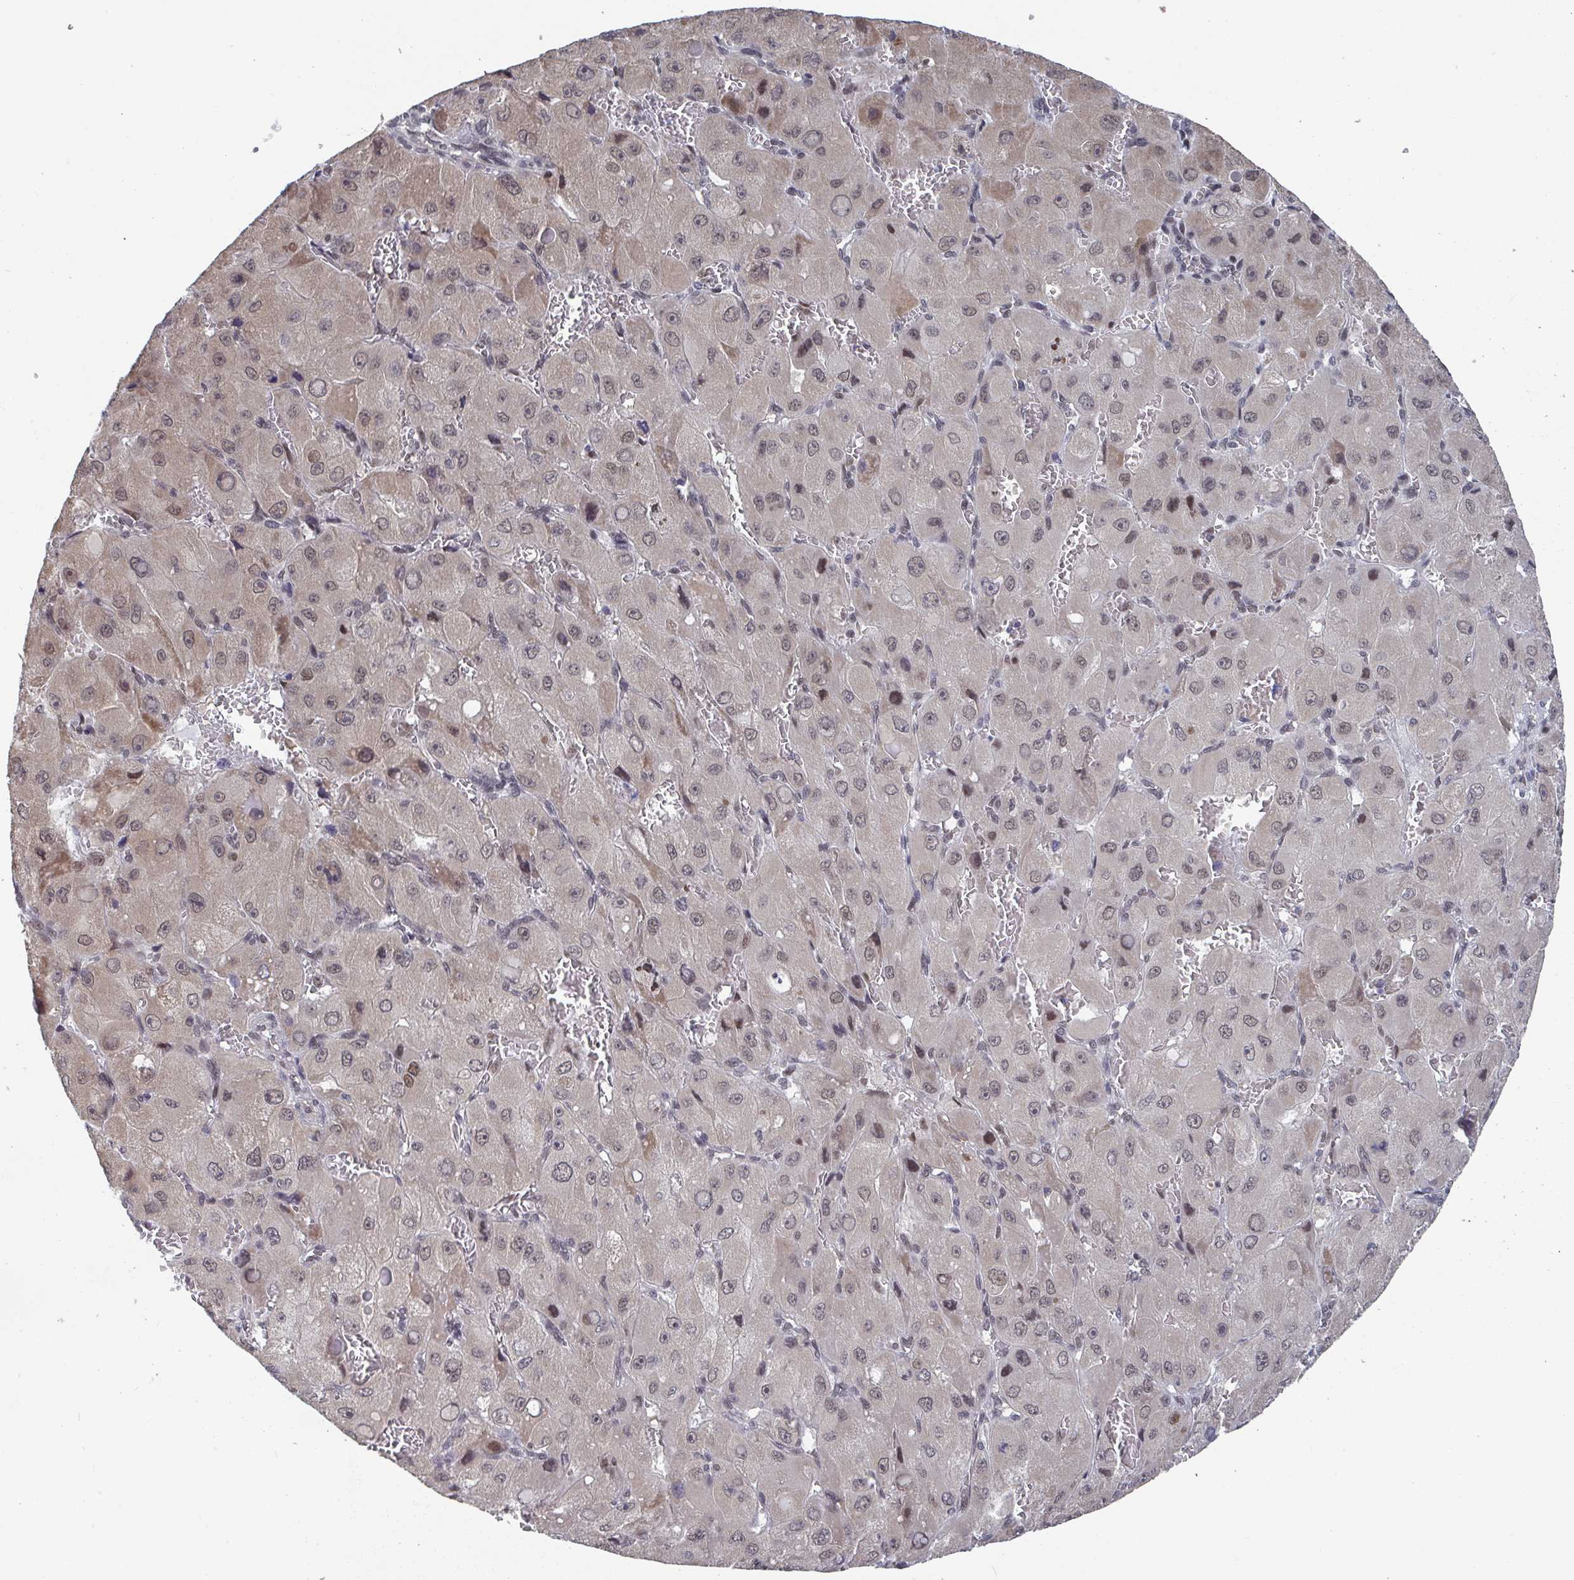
{"staining": {"intensity": "weak", "quantity": ">75%", "location": "cytoplasmic/membranous,nuclear"}, "tissue": "liver cancer", "cell_type": "Tumor cells", "image_type": "cancer", "snomed": [{"axis": "morphology", "description": "Carcinoma, Hepatocellular, NOS"}, {"axis": "topography", "description": "Liver"}], "caption": "Immunohistochemical staining of liver hepatocellular carcinoma demonstrates weak cytoplasmic/membranous and nuclear protein positivity in approximately >75% of tumor cells.", "gene": "JMJD1C", "patient": {"sex": "male", "age": 27}}